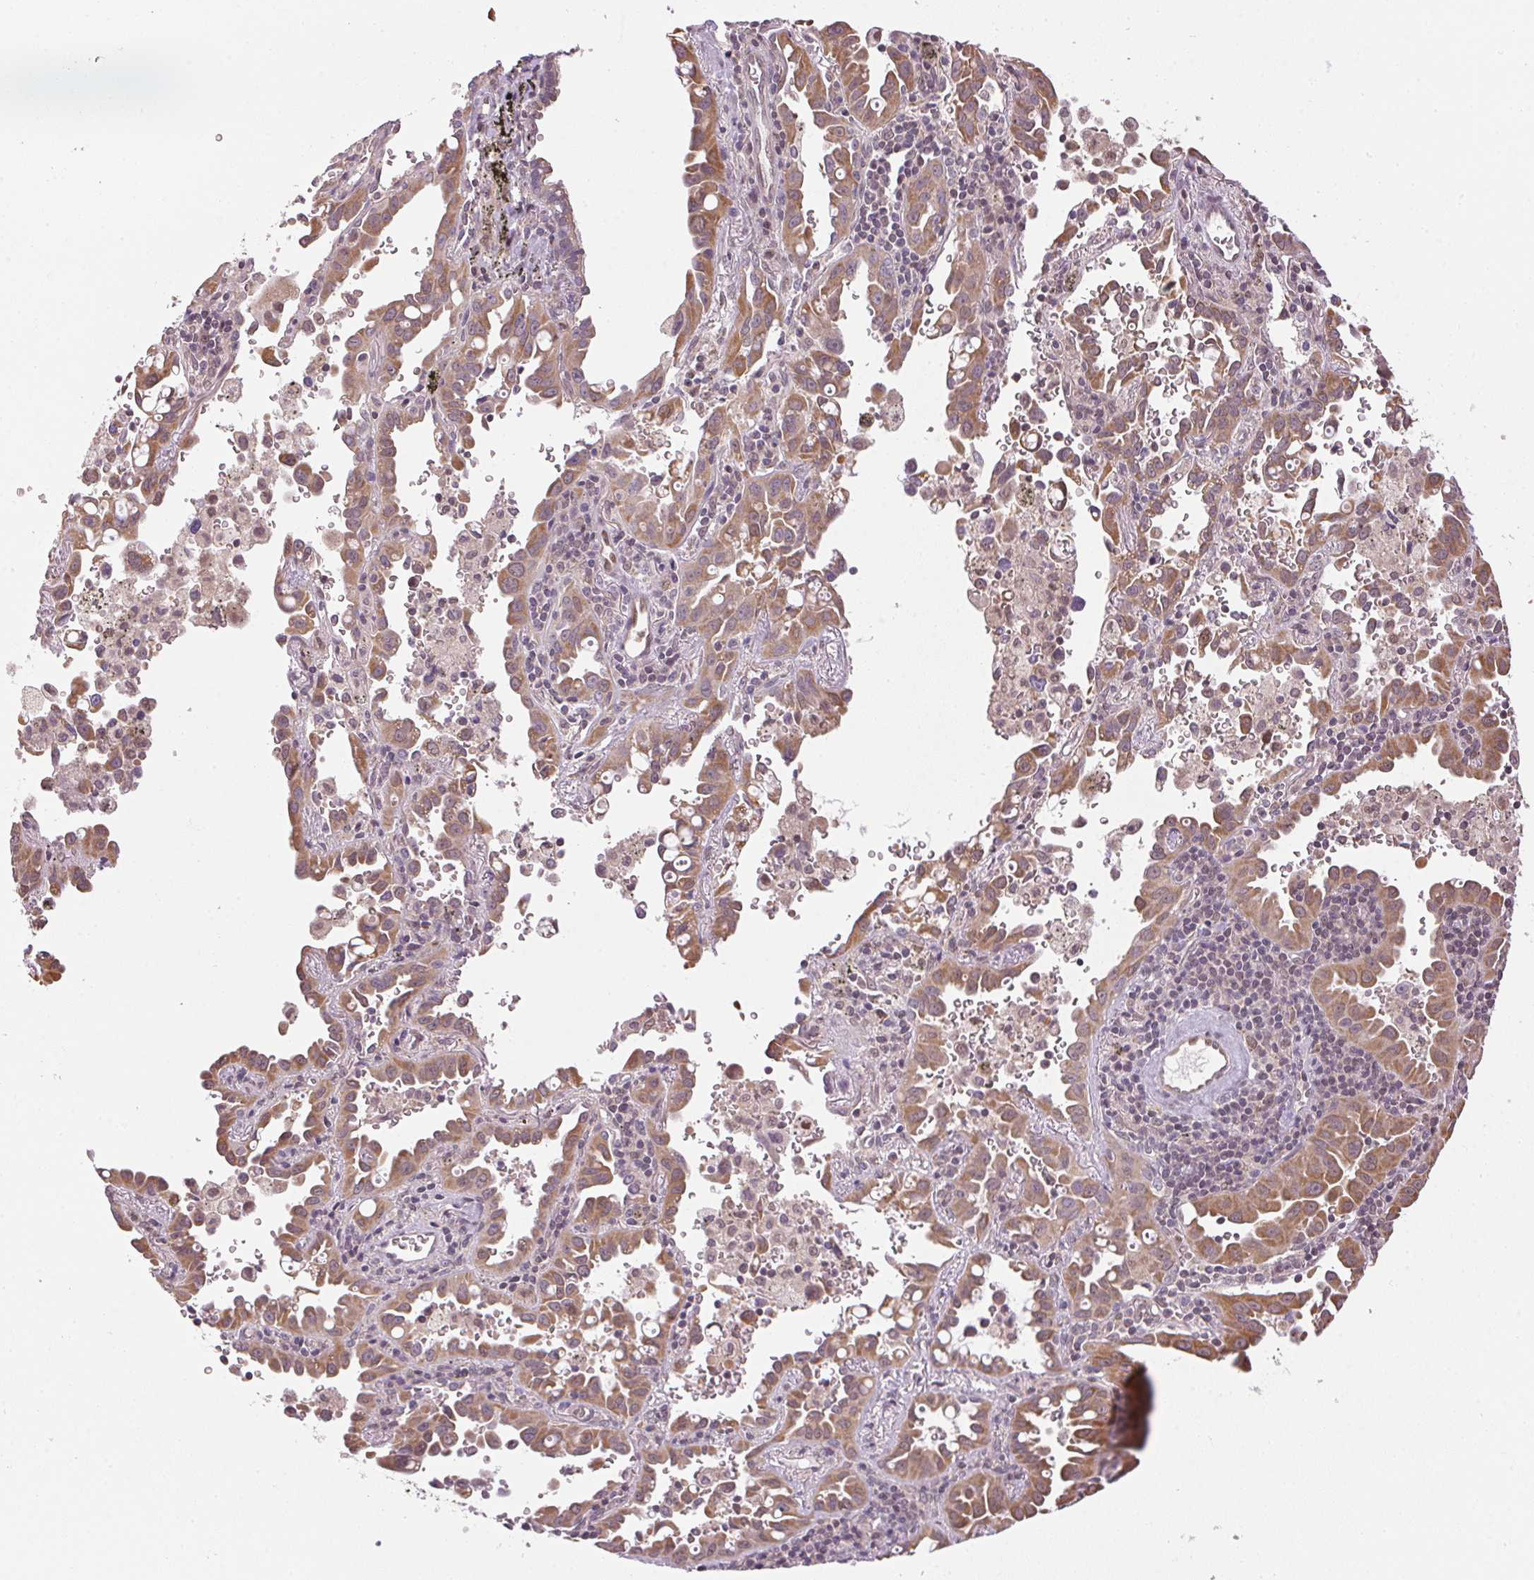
{"staining": {"intensity": "moderate", "quantity": ">75%", "location": "cytoplasmic/membranous"}, "tissue": "lung cancer", "cell_type": "Tumor cells", "image_type": "cancer", "snomed": [{"axis": "morphology", "description": "Adenocarcinoma, NOS"}, {"axis": "topography", "description": "Lung"}], "caption": "Immunohistochemical staining of lung cancer (adenocarcinoma) exhibits medium levels of moderate cytoplasmic/membranous protein positivity in about >75% of tumor cells.", "gene": "SC5D", "patient": {"sex": "male", "age": 68}}